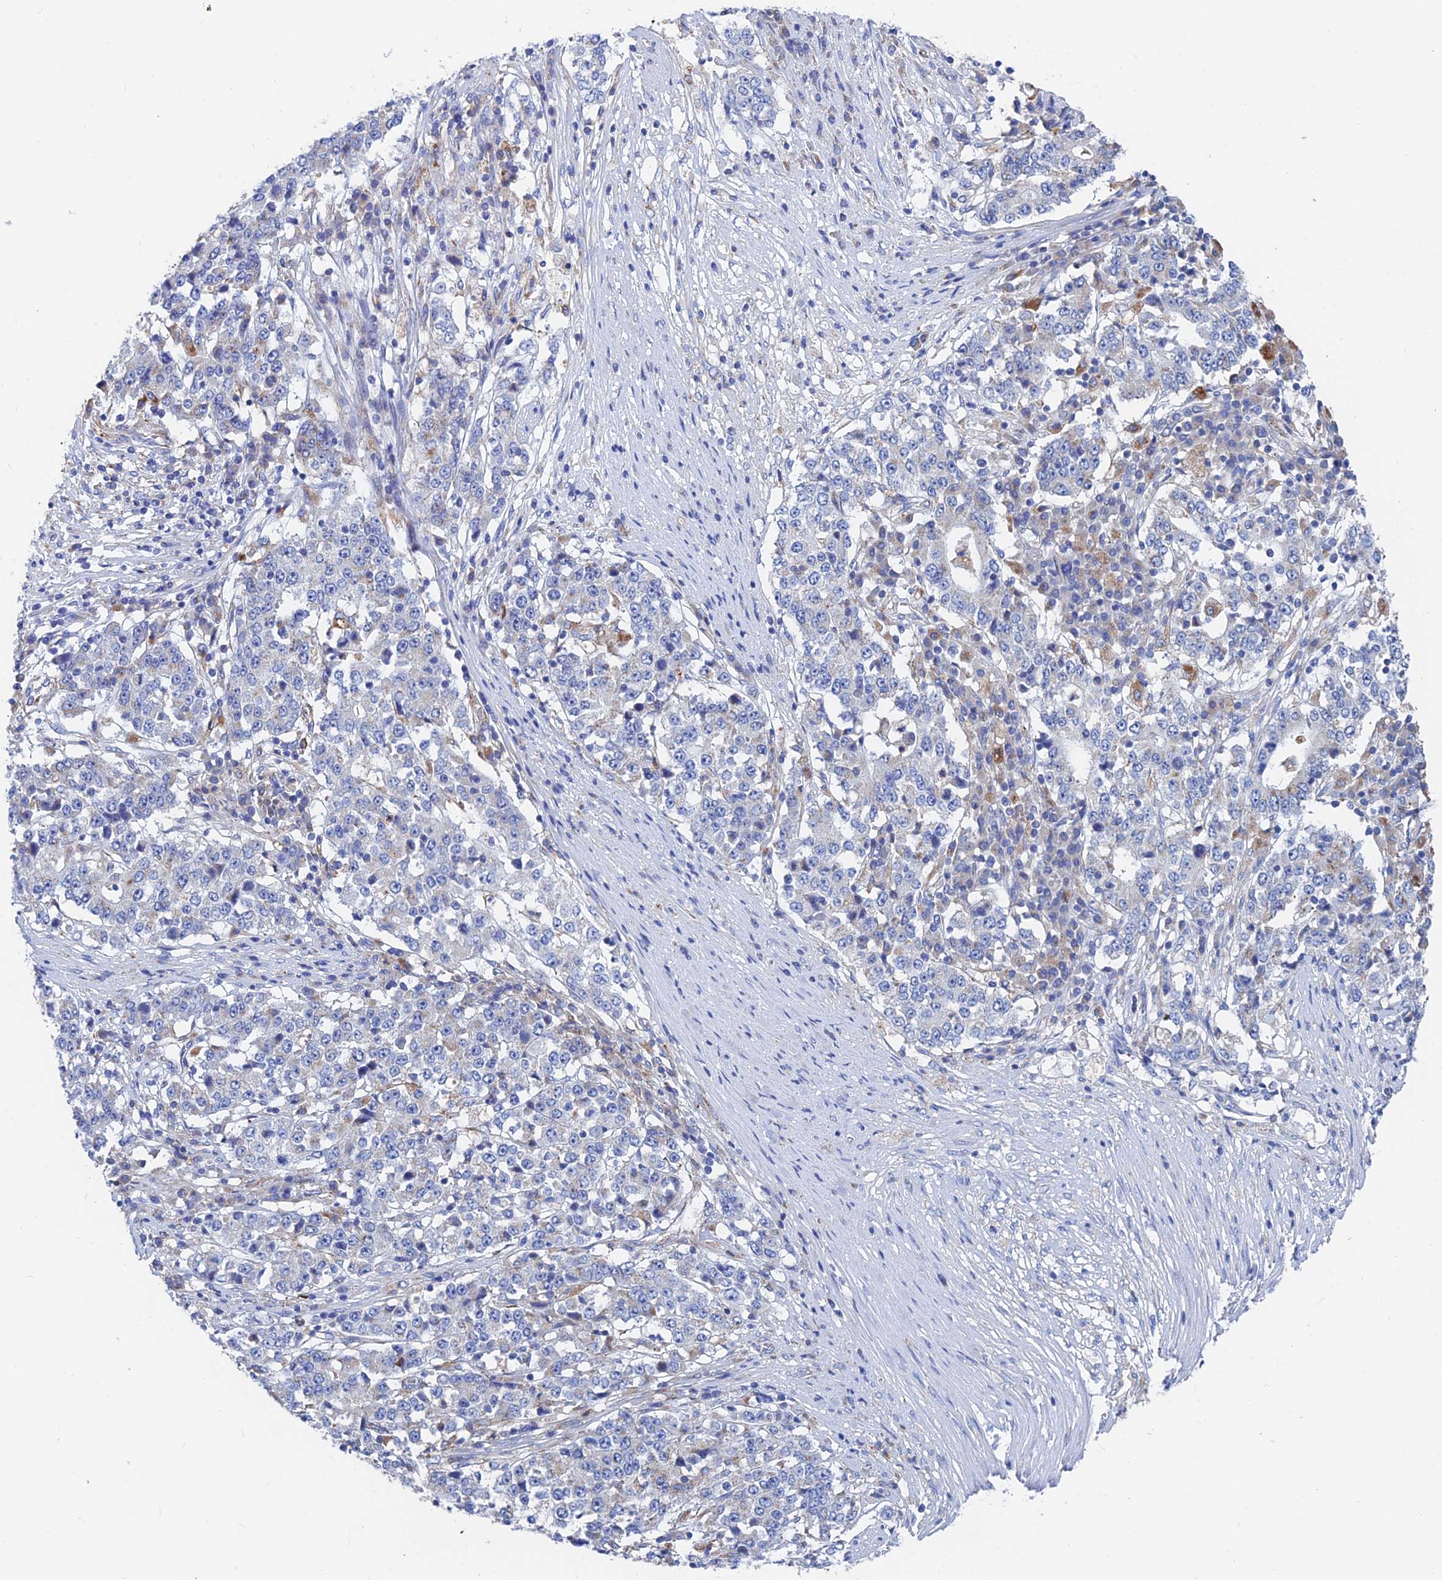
{"staining": {"intensity": "moderate", "quantity": "<25%", "location": "cytoplasmic/membranous"}, "tissue": "stomach cancer", "cell_type": "Tumor cells", "image_type": "cancer", "snomed": [{"axis": "morphology", "description": "Adenocarcinoma, NOS"}, {"axis": "topography", "description": "Stomach"}], "caption": "Brown immunohistochemical staining in human stomach adenocarcinoma demonstrates moderate cytoplasmic/membranous staining in approximately <25% of tumor cells.", "gene": "SPNS1", "patient": {"sex": "male", "age": 59}}